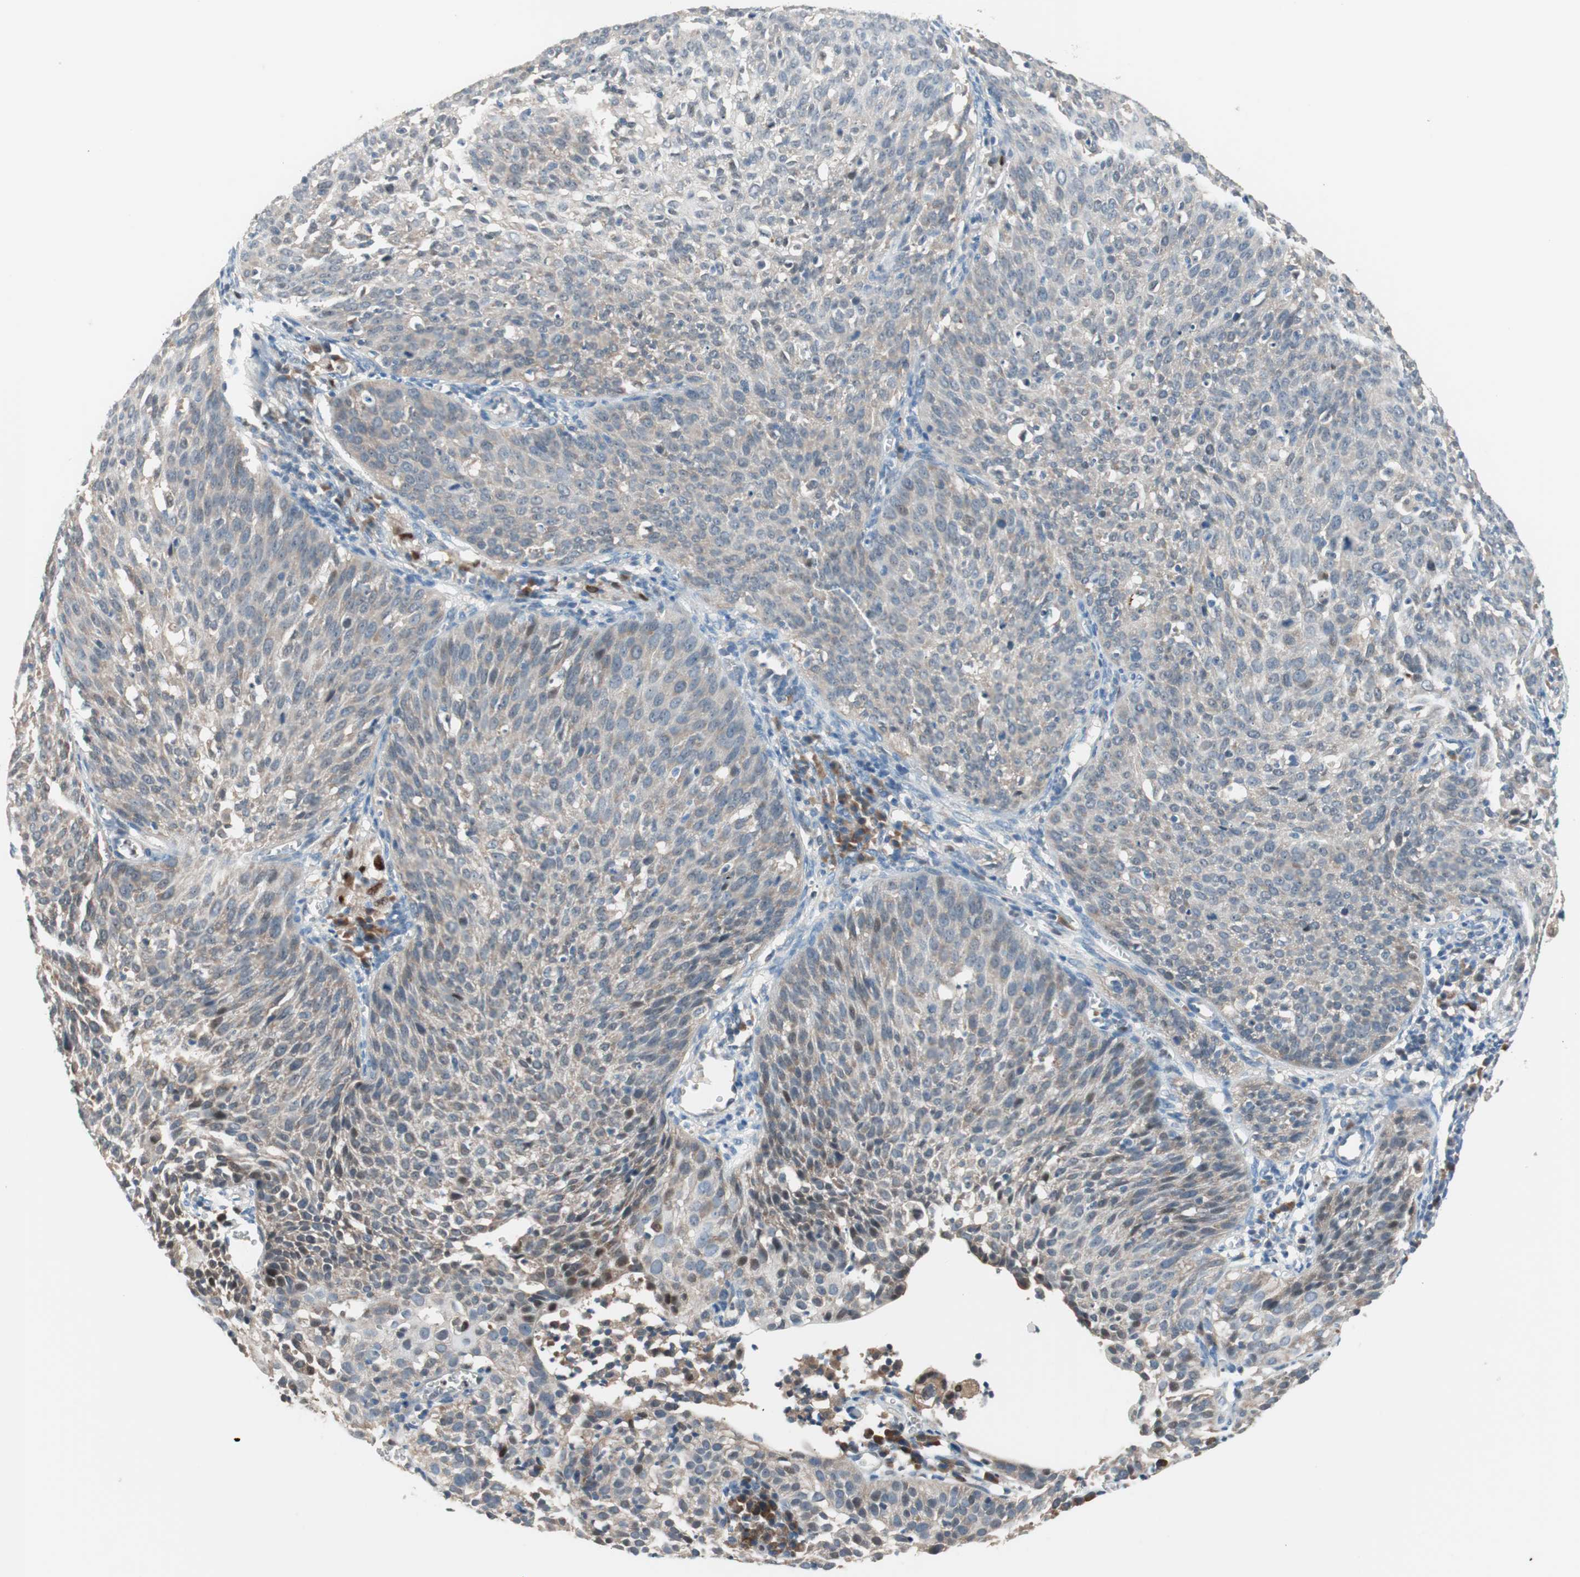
{"staining": {"intensity": "weak", "quantity": "25%-75%", "location": "cytoplasmic/membranous"}, "tissue": "cervical cancer", "cell_type": "Tumor cells", "image_type": "cancer", "snomed": [{"axis": "morphology", "description": "Squamous cell carcinoma, NOS"}, {"axis": "topography", "description": "Cervix"}], "caption": "A low amount of weak cytoplasmic/membranous expression is seen in about 25%-75% of tumor cells in cervical squamous cell carcinoma tissue. Immunohistochemistry (ihc) stains the protein of interest in brown and the nuclei are stained blue.", "gene": "PCK1", "patient": {"sex": "female", "age": 38}}